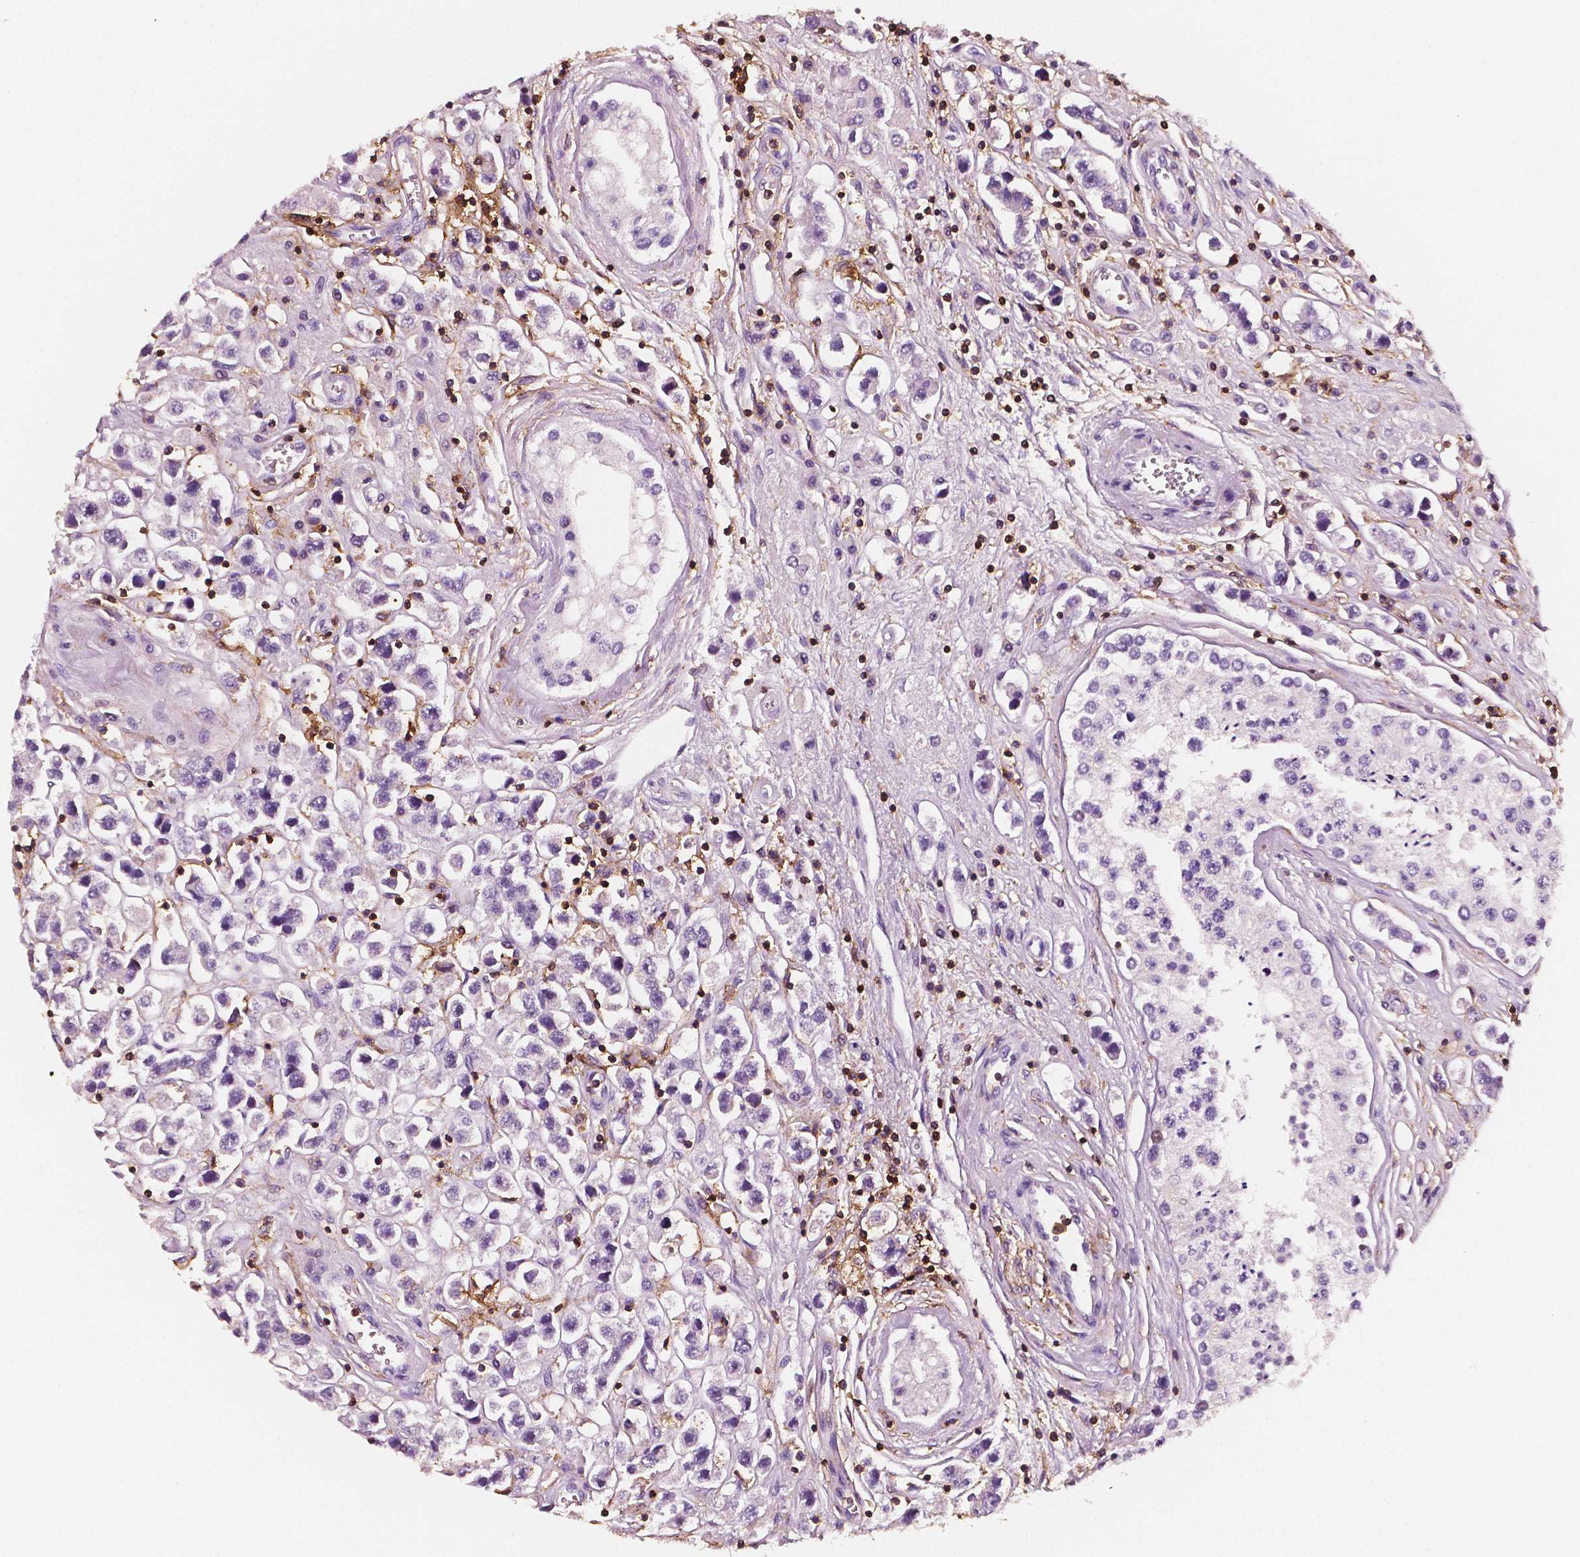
{"staining": {"intensity": "negative", "quantity": "none", "location": "none"}, "tissue": "testis cancer", "cell_type": "Tumor cells", "image_type": "cancer", "snomed": [{"axis": "morphology", "description": "Seminoma, NOS"}, {"axis": "topography", "description": "Testis"}], "caption": "Immunohistochemistry image of testis seminoma stained for a protein (brown), which shows no expression in tumor cells.", "gene": "PTPRC", "patient": {"sex": "male", "age": 45}}